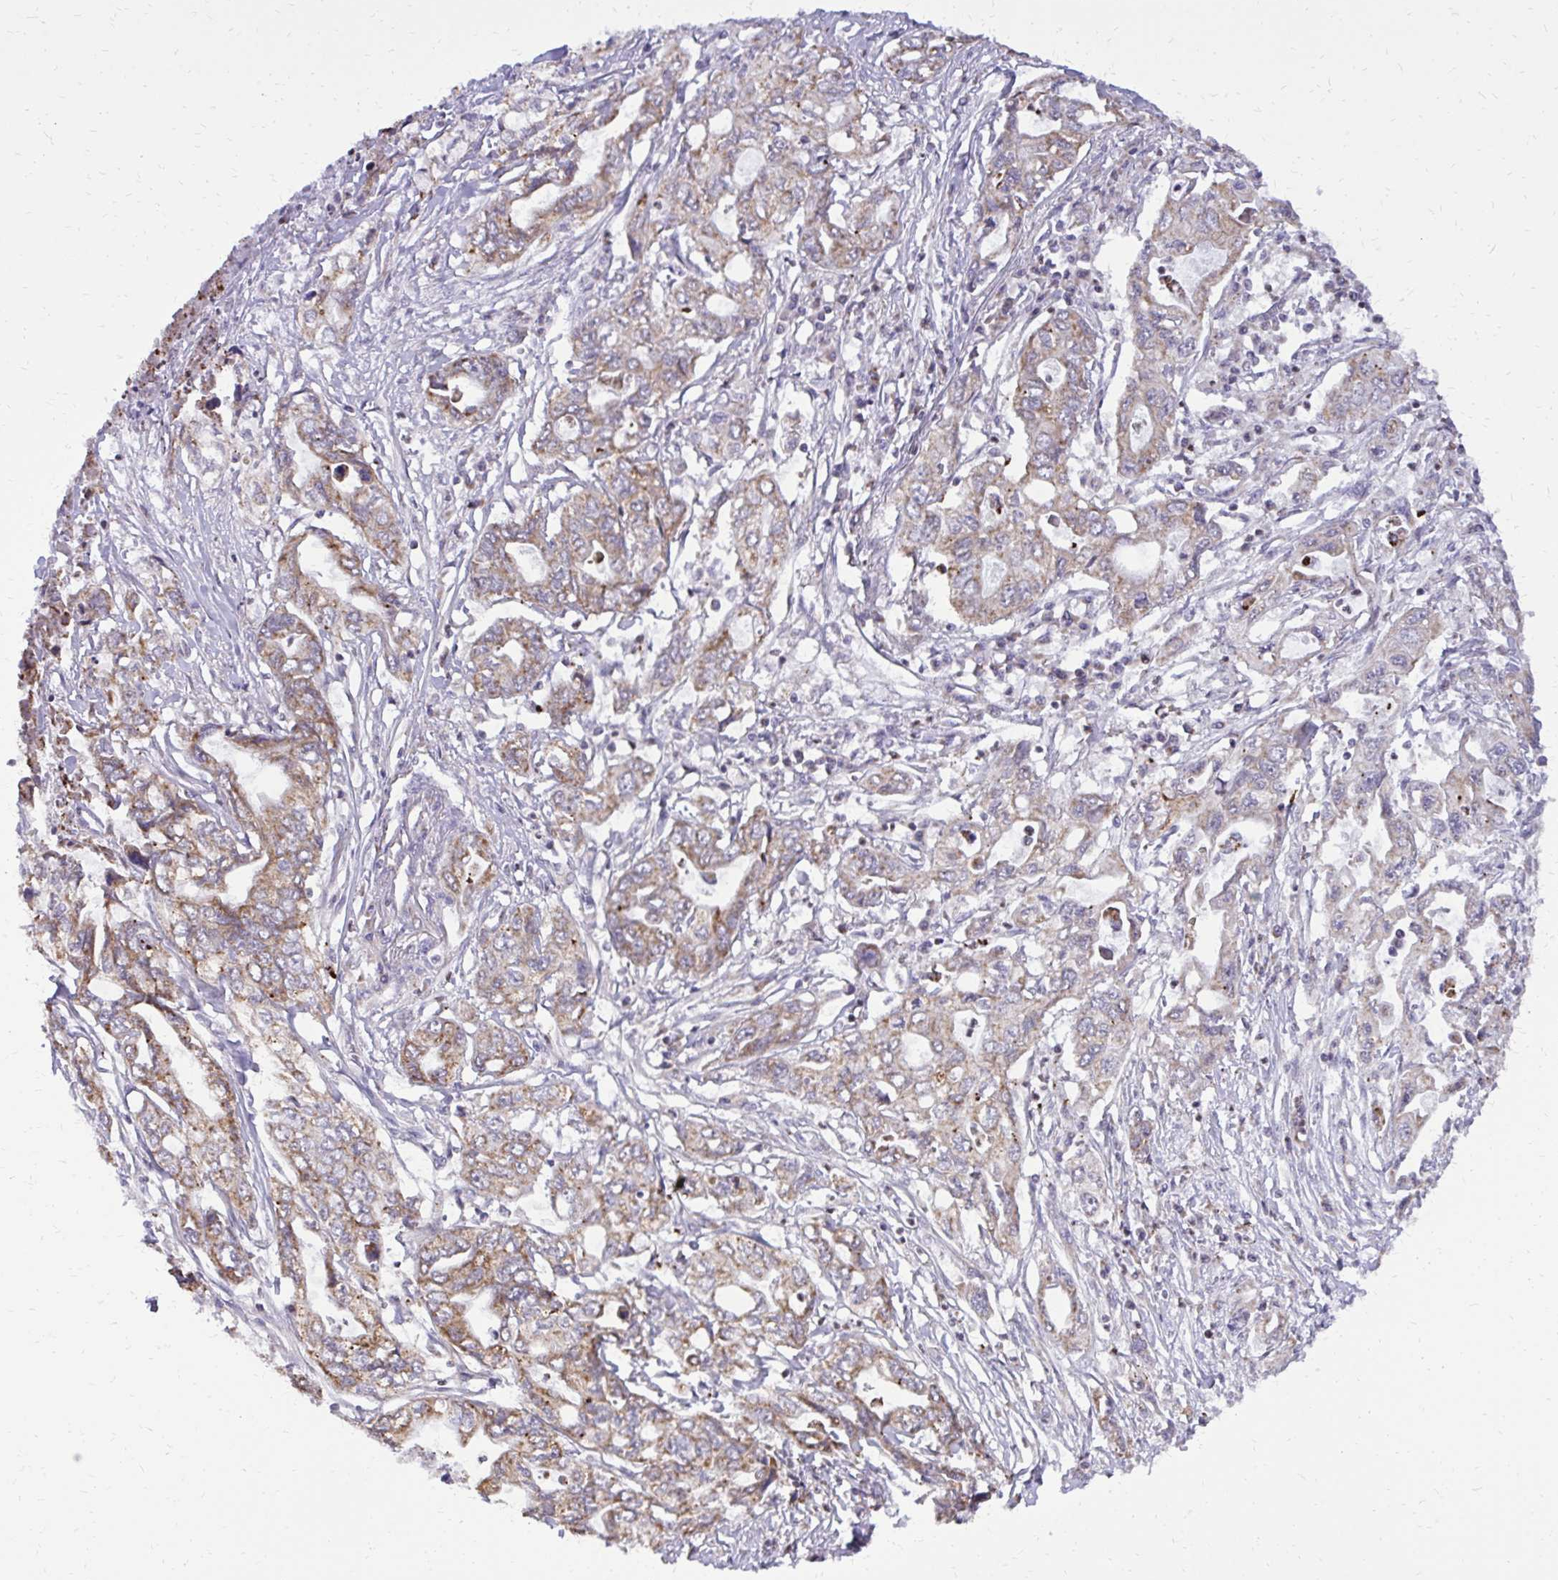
{"staining": {"intensity": "weak", "quantity": "25%-75%", "location": "cytoplasmic/membranous"}, "tissue": "pancreatic cancer", "cell_type": "Tumor cells", "image_type": "cancer", "snomed": [{"axis": "morphology", "description": "Adenocarcinoma, NOS"}, {"axis": "topography", "description": "Pancreas"}], "caption": "Pancreatic cancer tissue reveals weak cytoplasmic/membranous expression in approximately 25%-75% of tumor cells", "gene": "ABCC3", "patient": {"sex": "male", "age": 68}}